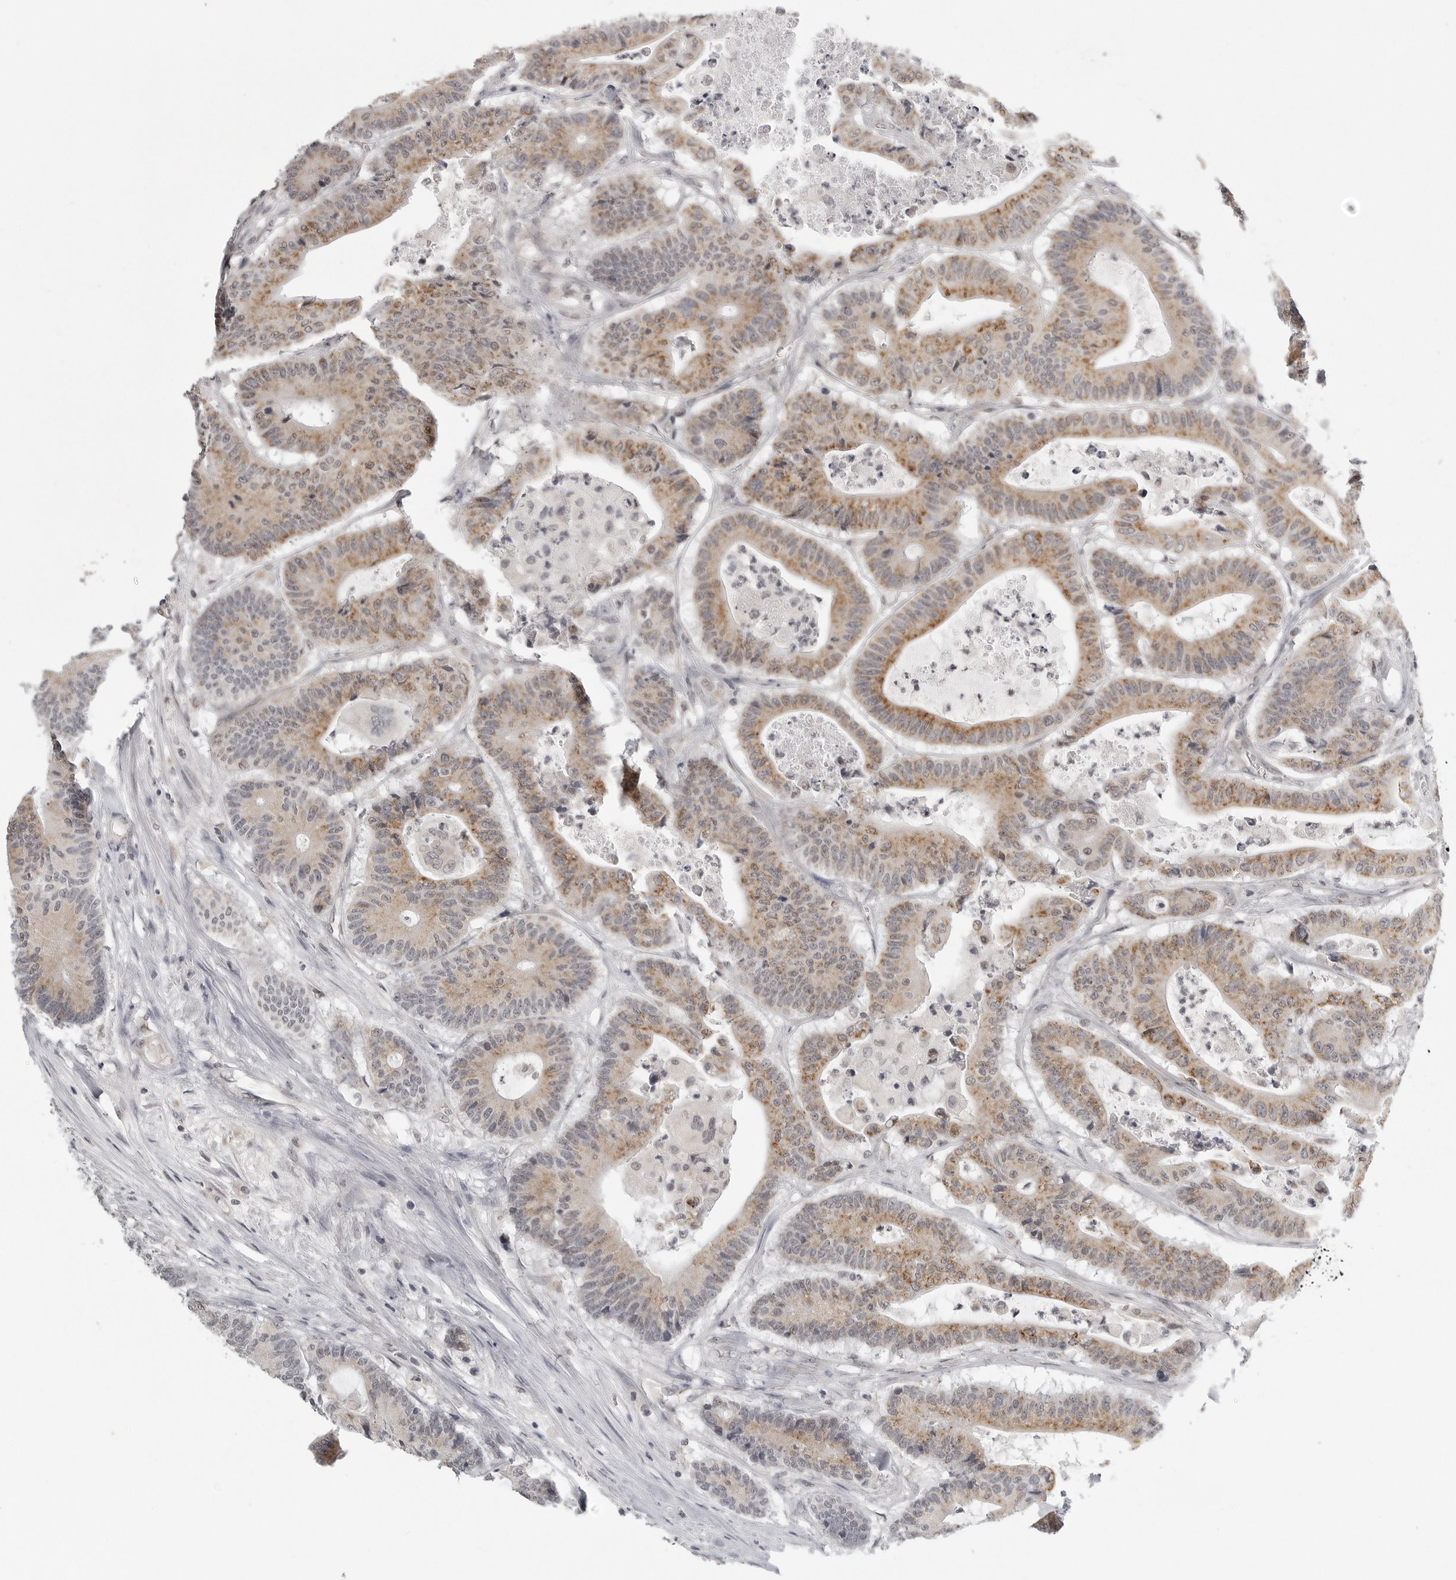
{"staining": {"intensity": "moderate", "quantity": ">75%", "location": "cytoplasmic/membranous"}, "tissue": "colorectal cancer", "cell_type": "Tumor cells", "image_type": "cancer", "snomed": [{"axis": "morphology", "description": "Adenocarcinoma, NOS"}, {"axis": "topography", "description": "Colon"}], "caption": "Colorectal cancer tissue shows moderate cytoplasmic/membranous expression in about >75% of tumor cells (Brightfield microscopy of DAB IHC at high magnification).", "gene": "TUT4", "patient": {"sex": "female", "age": 84}}